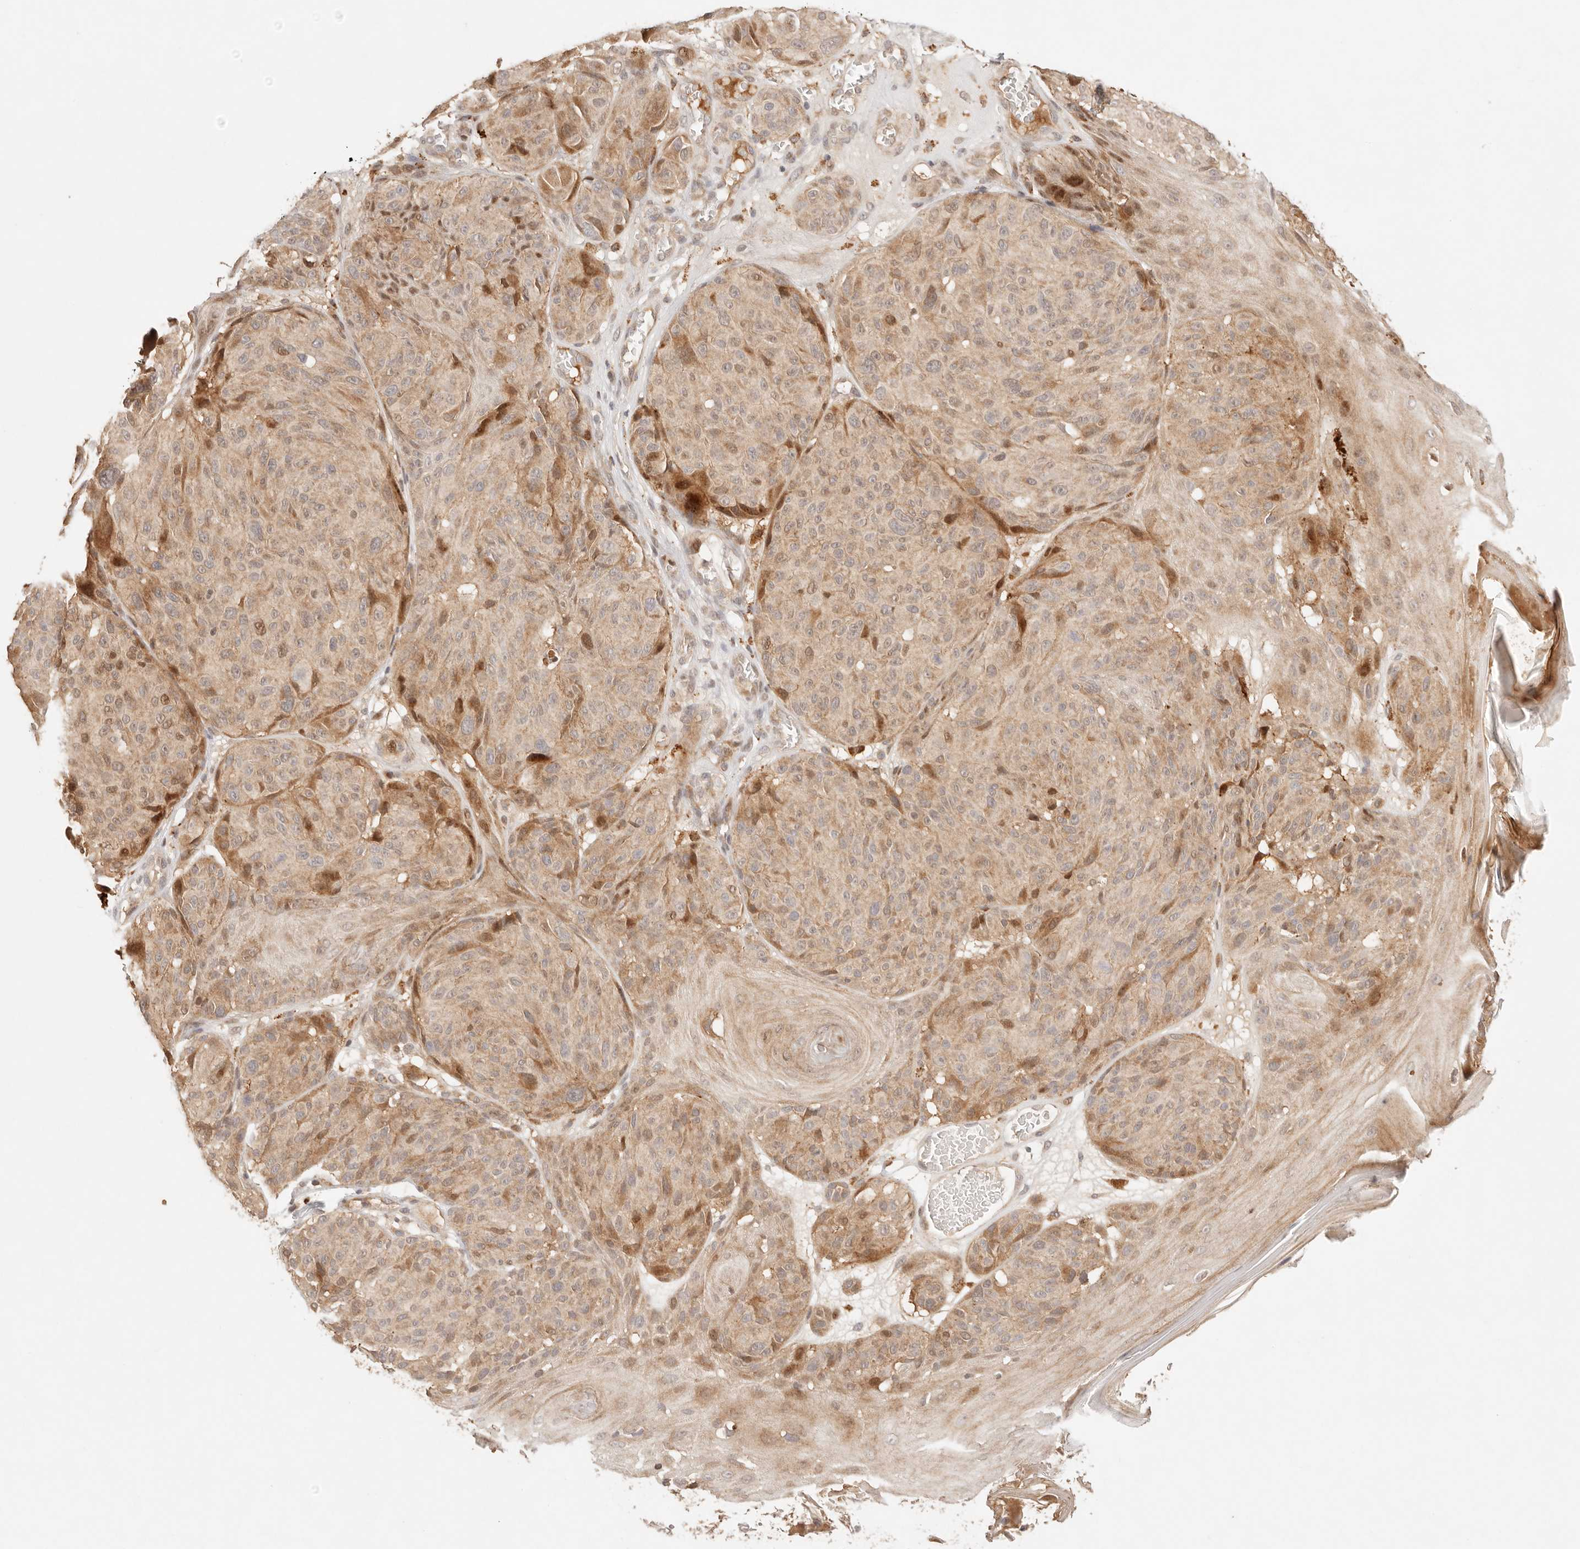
{"staining": {"intensity": "moderate", "quantity": ">75%", "location": "cytoplasmic/membranous,nuclear"}, "tissue": "melanoma", "cell_type": "Tumor cells", "image_type": "cancer", "snomed": [{"axis": "morphology", "description": "Malignant melanoma, NOS"}, {"axis": "topography", "description": "Skin"}], "caption": "Malignant melanoma was stained to show a protein in brown. There is medium levels of moderate cytoplasmic/membranous and nuclear staining in approximately >75% of tumor cells. The staining was performed using DAB, with brown indicating positive protein expression. Nuclei are stained blue with hematoxylin.", "gene": "PHLDA3", "patient": {"sex": "male", "age": 83}}